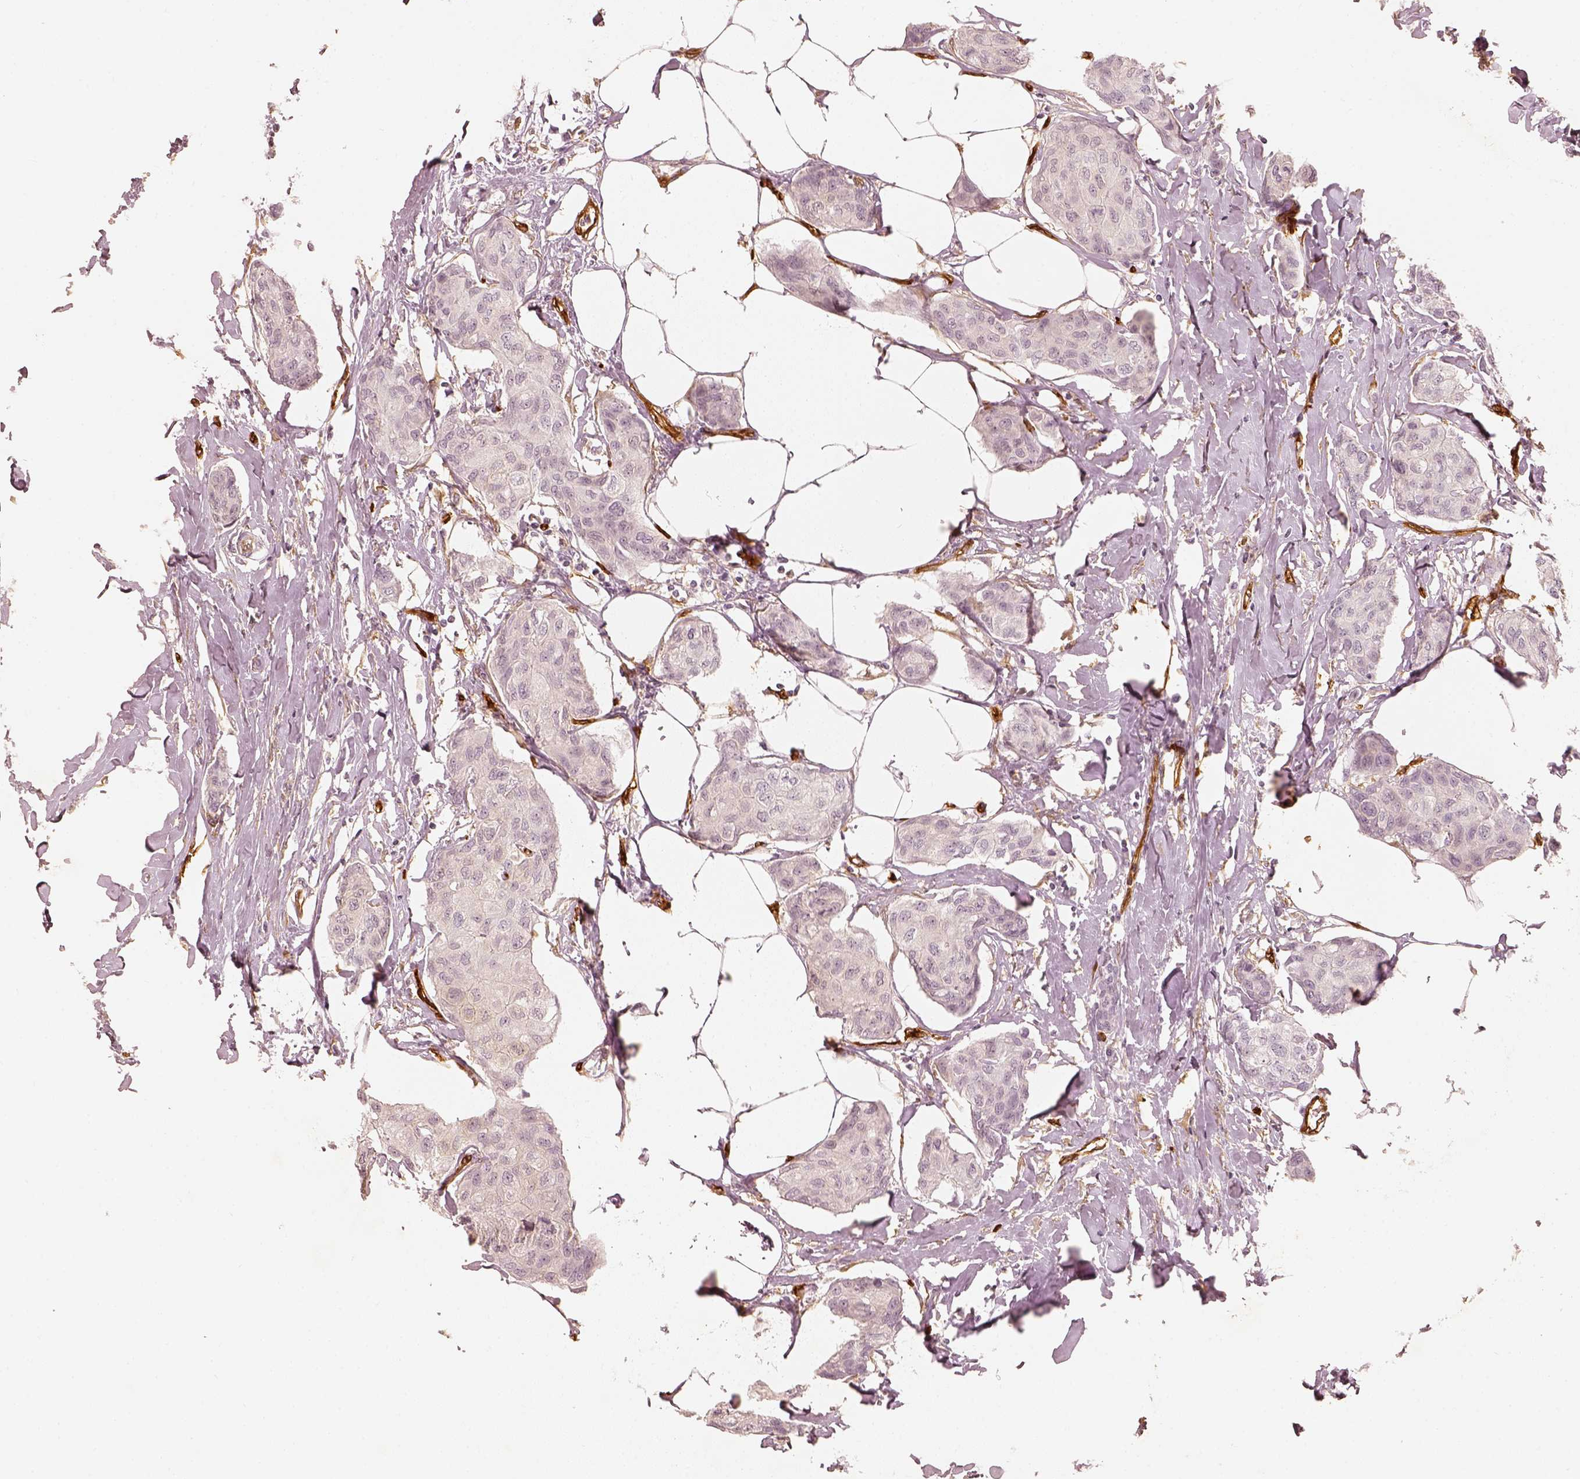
{"staining": {"intensity": "negative", "quantity": "none", "location": "none"}, "tissue": "breast cancer", "cell_type": "Tumor cells", "image_type": "cancer", "snomed": [{"axis": "morphology", "description": "Duct carcinoma"}, {"axis": "topography", "description": "Breast"}], "caption": "An immunohistochemistry (IHC) histopathology image of breast invasive ductal carcinoma is shown. There is no staining in tumor cells of breast invasive ductal carcinoma. Brightfield microscopy of immunohistochemistry (IHC) stained with DAB (brown) and hematoxylin (blue), captured at high magnification.", "gene": "FSCN1", "patient": {"sex": "female", "age": 80}}